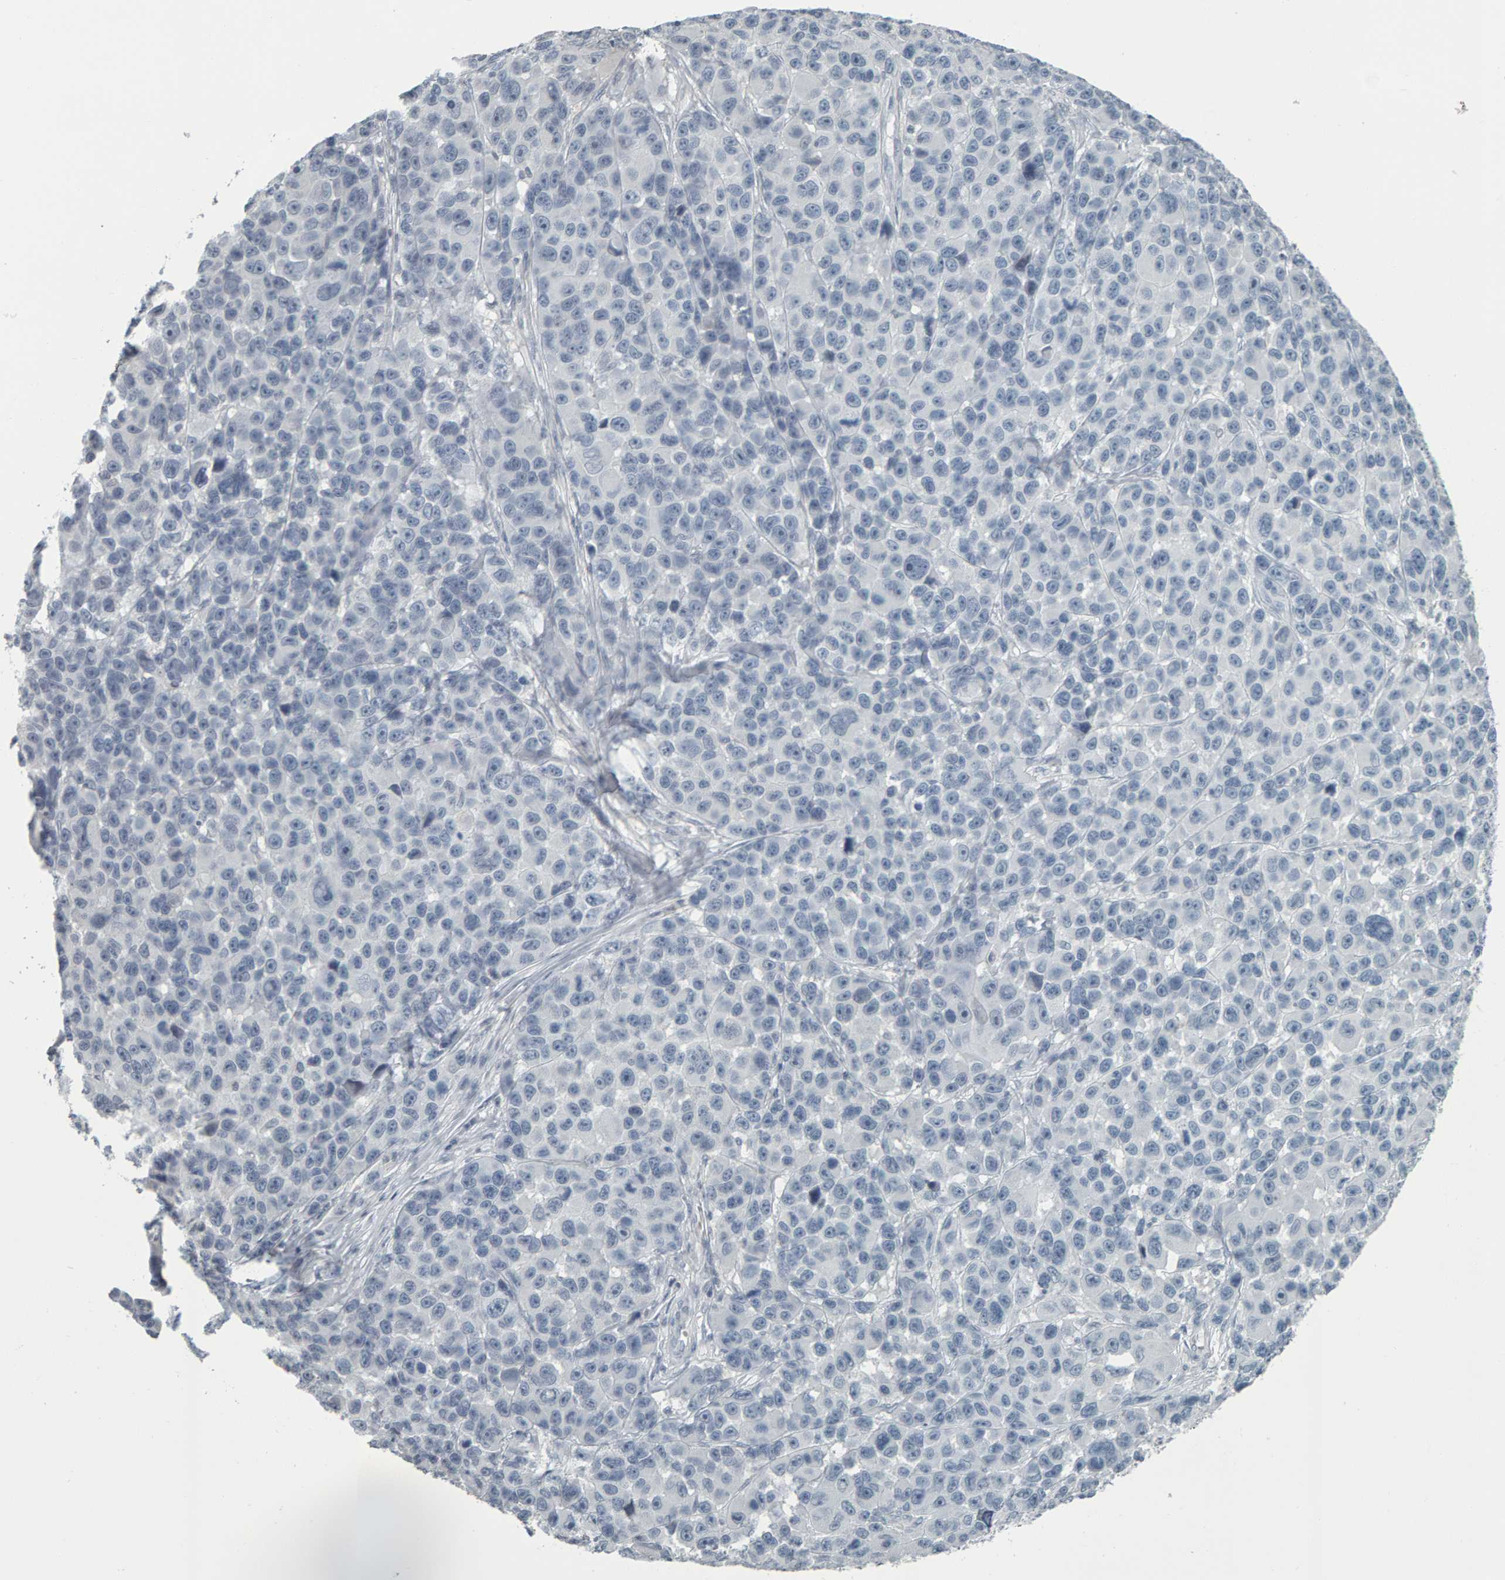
{"staining": {"intensity": "negative", "quantity": "none", "location": "none"}, "tissue": "melanoma", "cell_type": "Tumor cells", "image_type": "cancer", "snomed": [{"axis": "morphology", "description": "Malignant melanoma, NOS"}, {"axis": "topography", "description": "Skin"}], "caption": "Human melanoma stained for a protein using immunohistochemistry displays no staining in tumor cells.", "gene": "PYY", "patient": {"sex": "male", "age": 53}}